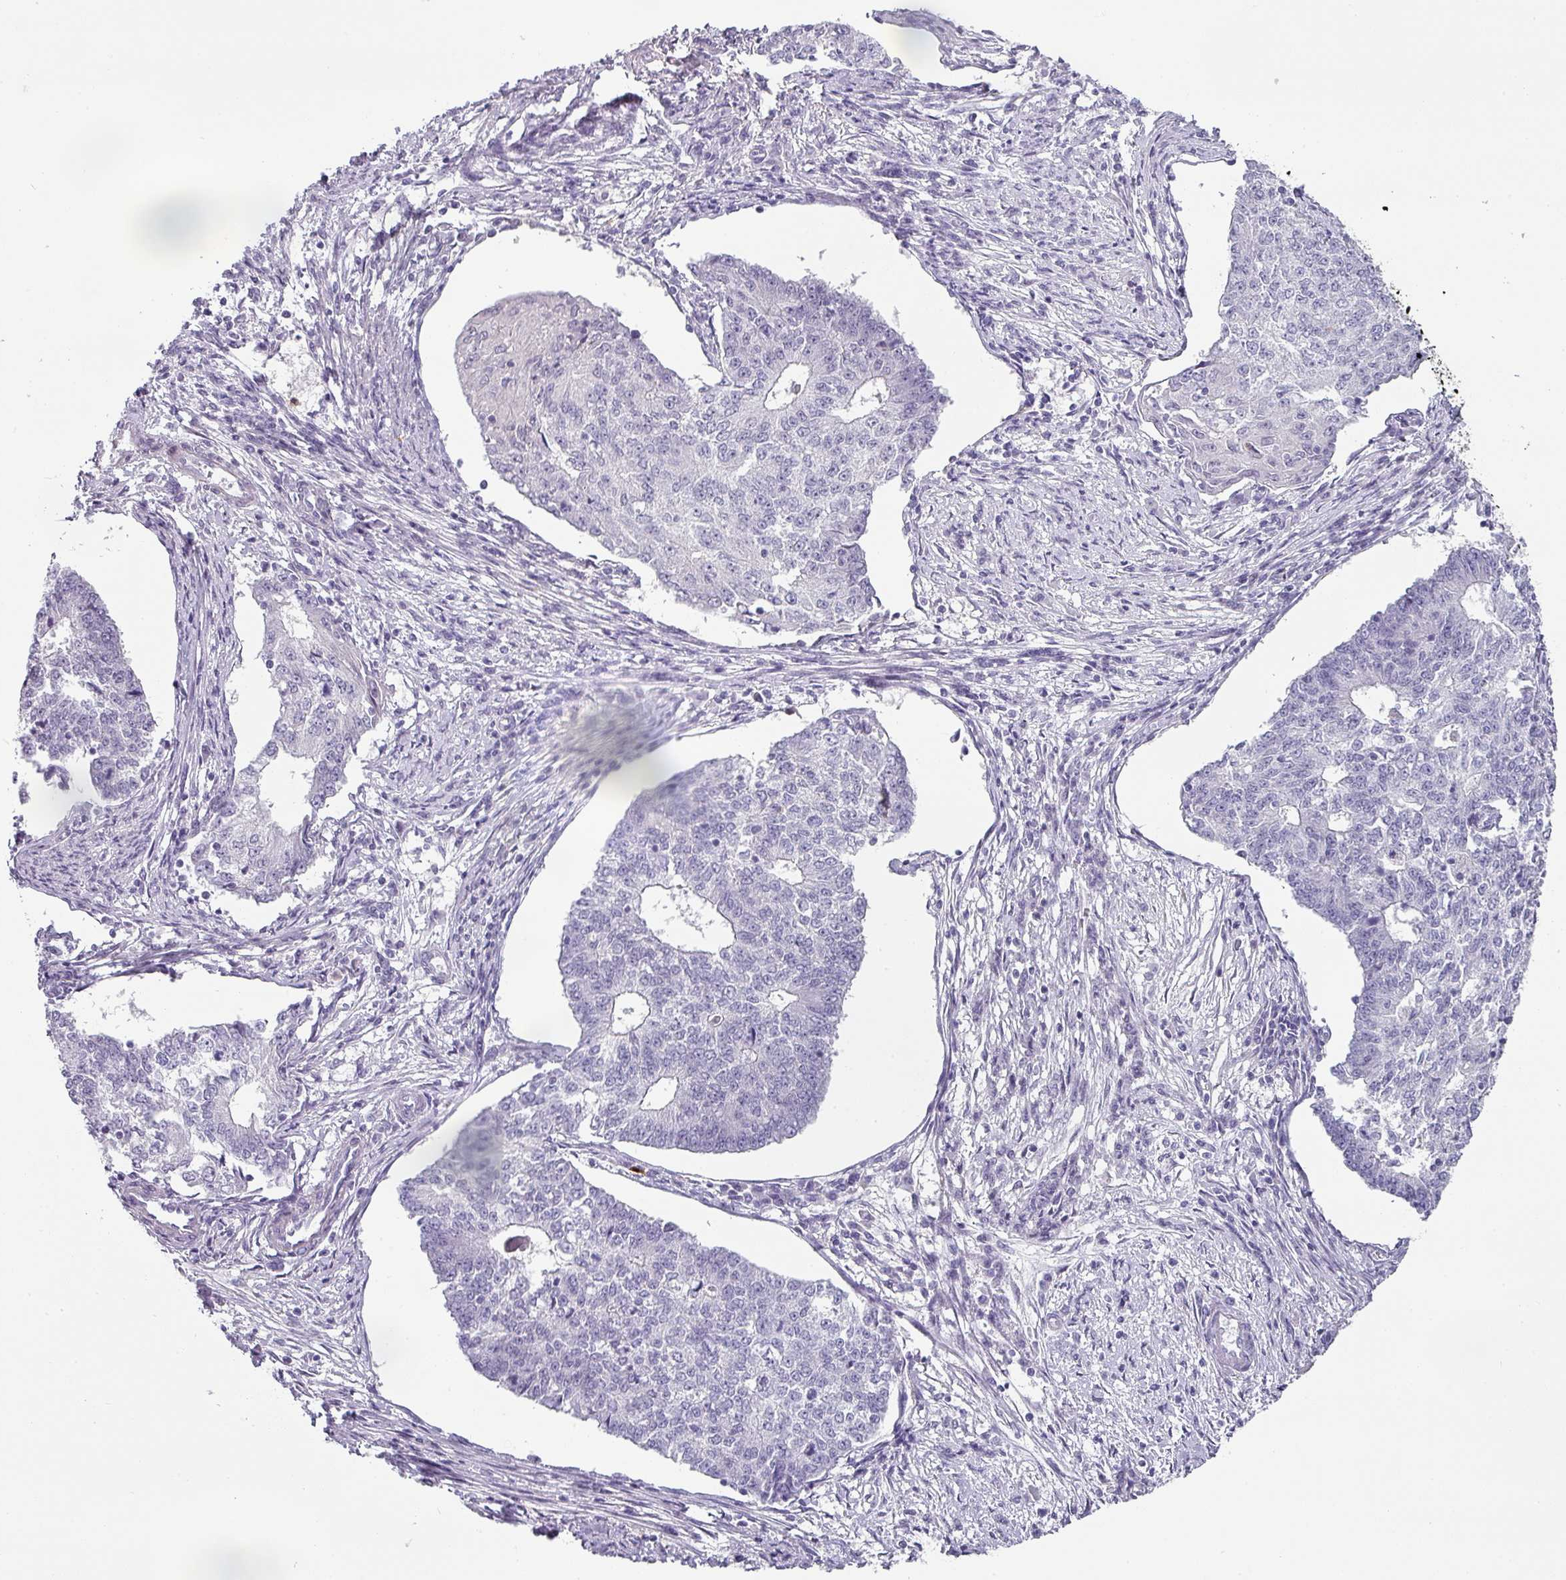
{"staining": {"intensity": "negative", "quantity": "none", "location": "none"}, "tissue": "endometrial cancer", "cell_type": "Tumor cells", "image_type": "cancer", "snomed": [{"axis": "morphology", "description": "Adenocarcinoma, NOS"}, {"axis": "topography", "description": "Endometrium"}], "caption": "IHC of human endometrial adenocarcinoma displays no expression in tumor cells.", "gene": "BTLA", "patient": {"sex": "female", "age": 56}}